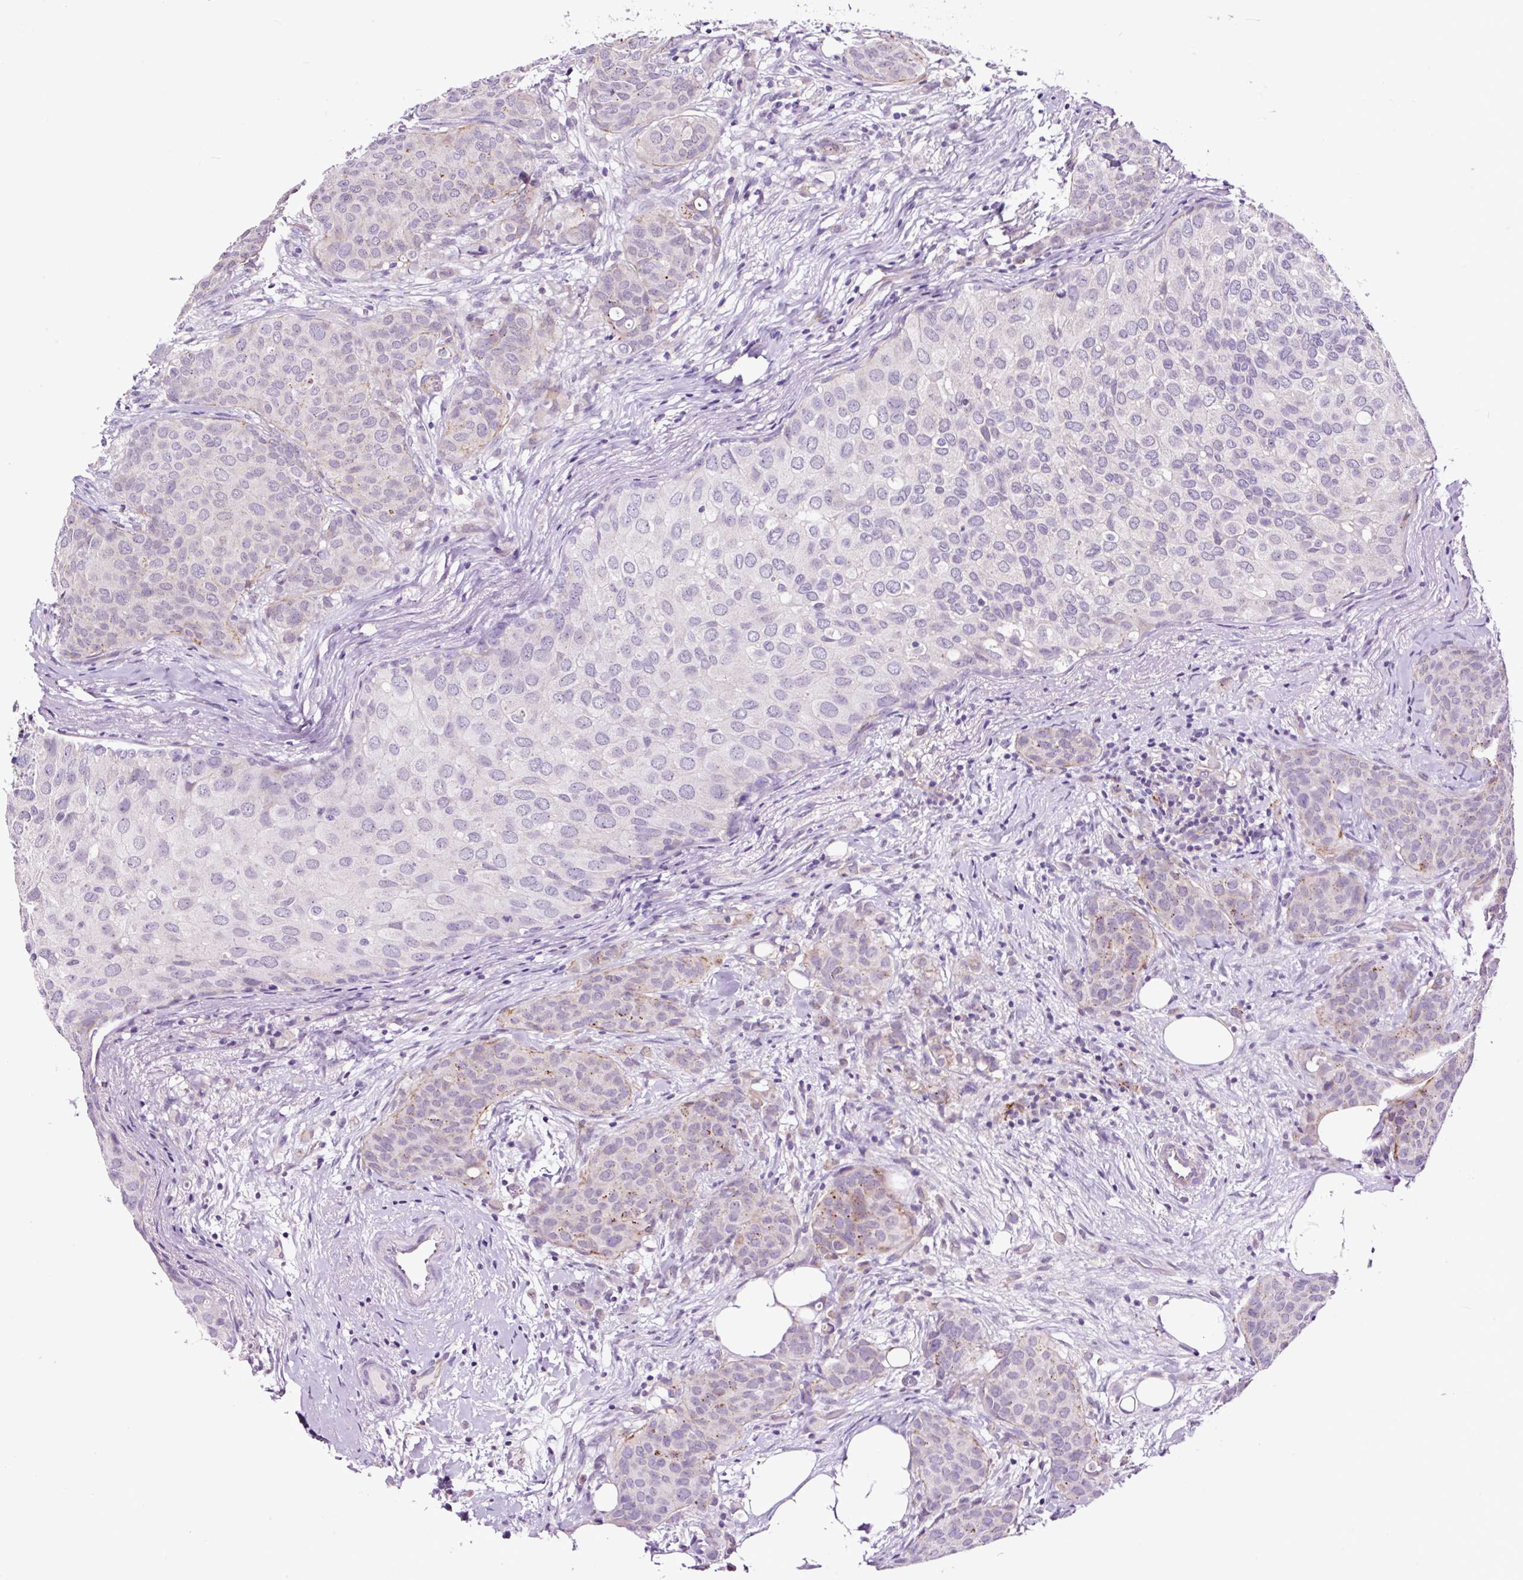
{"staining": {"intensity": "negative", "quantity": "none", "location": "none"}, "tissue": "breast cancer", "cell_type": "Tumor cells", "image_type": "cancer", "snomed": [{"axis": "morphology", "description": "Duct carcinoma"}, {"axis": "topography", "description": "Breast"}], "caption": "Immunohistochemistry (IHC) micrograph of neoplastic tissue: infiltrating ductal carcinoma (breast) stained with DAB exhibits no significant protein staining in tumor cells. (Brightfield microscopy of DAB (3,3'-diaminobenzidine) immunohistochemistry at high magnification).", "gene": "TAFA3", "patient": {"sex": "female", "age": 47}}